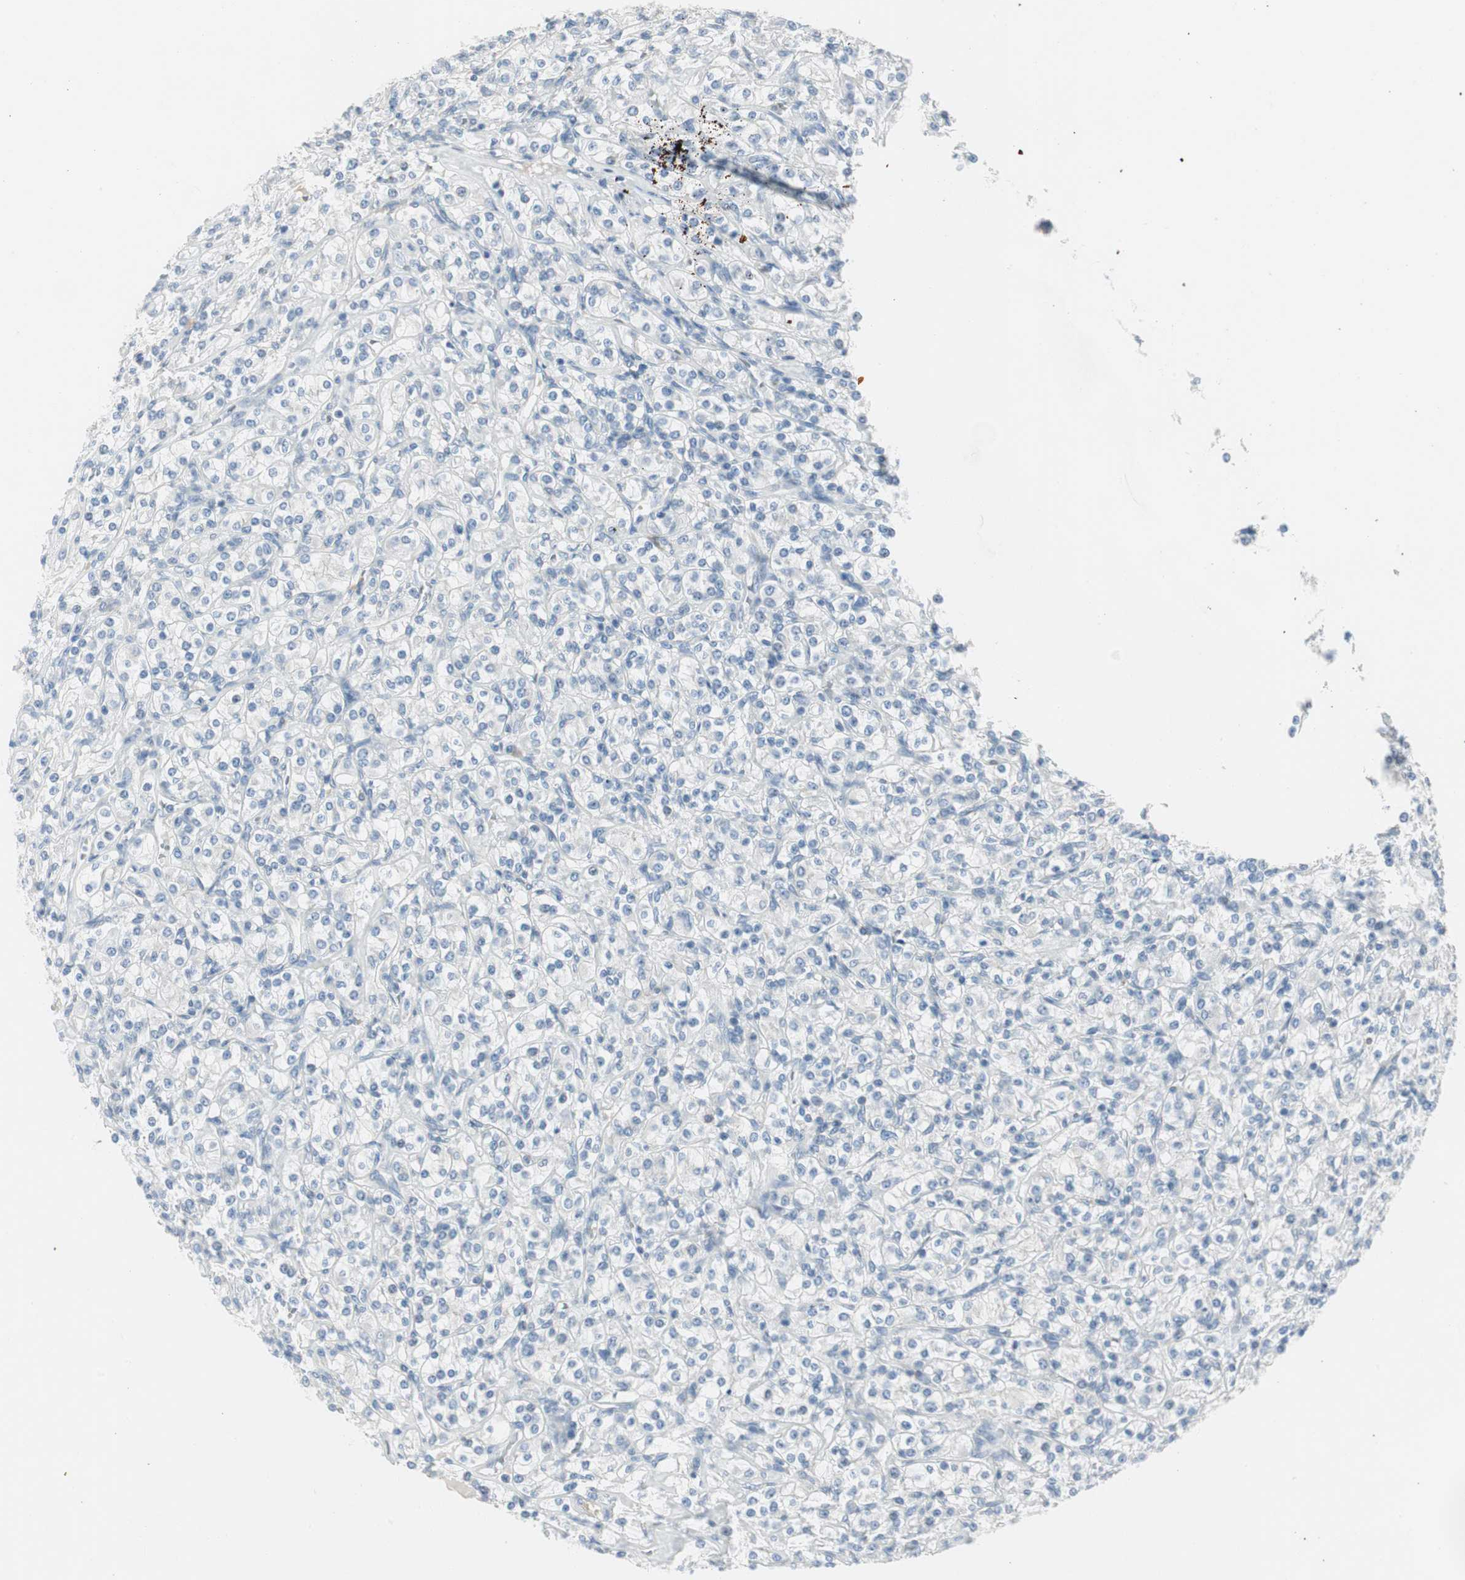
{"staining": {"intensity": "negative", "quantity": "none", "location": "none"}, "tissue": "renal cancer", "cell_type": "Tumor cells", "image_type": "cancer", "snomed": [{"axis": "morphology", "description": "Adenocarcinoma, NOS"}, {"axis": "topography", "description": "Kidney"}], "caption": "A micrograph of human renal cancer is negative for staining in tumor cells.", "gene": "SPINK4", "patient": {"sex": "male", "age": 77}}